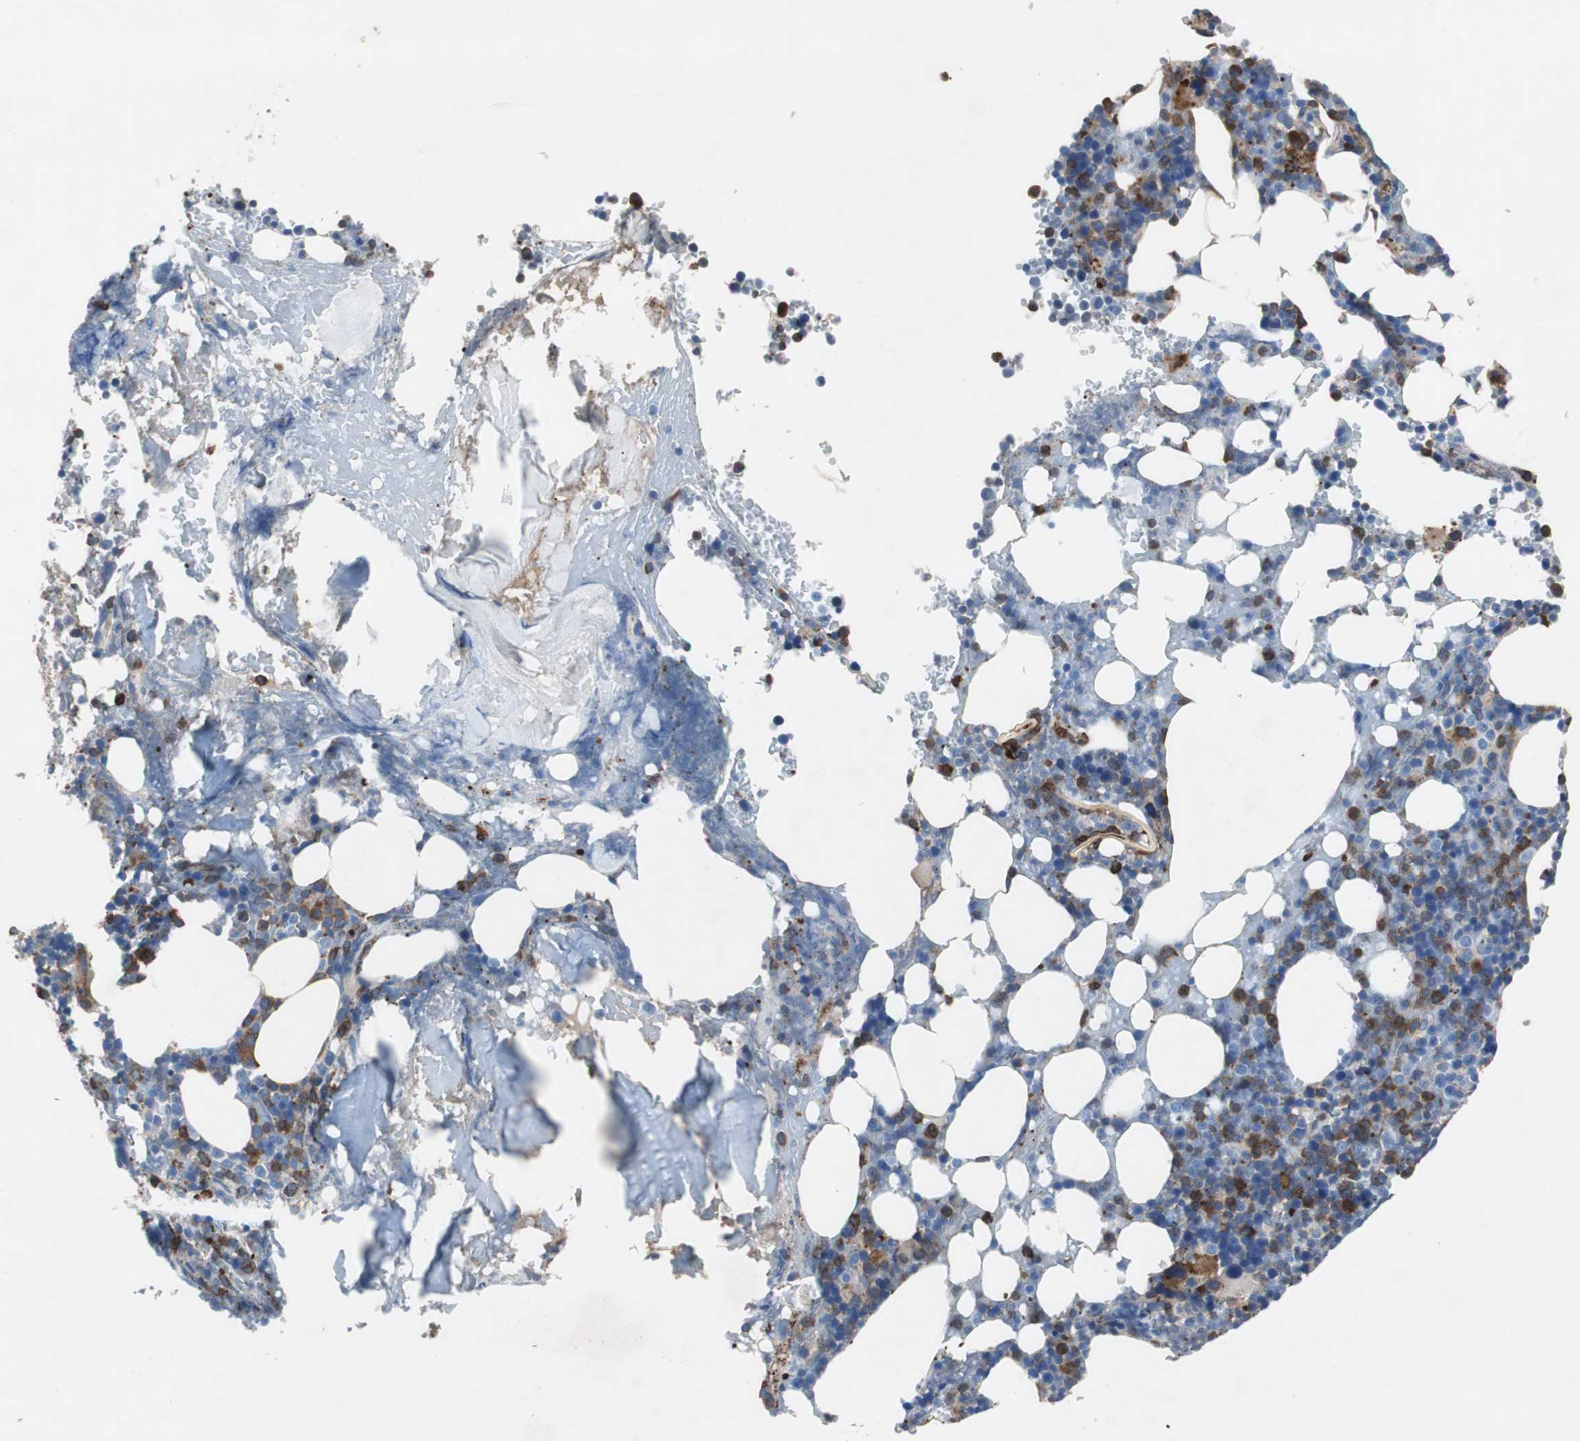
{"staining": {"intensity": "moderate", "quantity": "<25%", "location": "cytoplasmic/membranous"}, "tissue": "bone marrow", "cell_type": "Hematopoietic cells", "image_type": "normal", "snomed": [{"axis": "morphology", "description": "Normal tissue, NOS"}, {"axis": "topography", "description": "Bone marrow"}], "caption": "Bone marrow stained with DAB immunohistochemistry demonstrates low levels of moderate cytoplasmic/membranous staining in about <25% of hematopoietic cells.", "gene": "GYS1", "patient": {"sex": "female", "age": 66}}